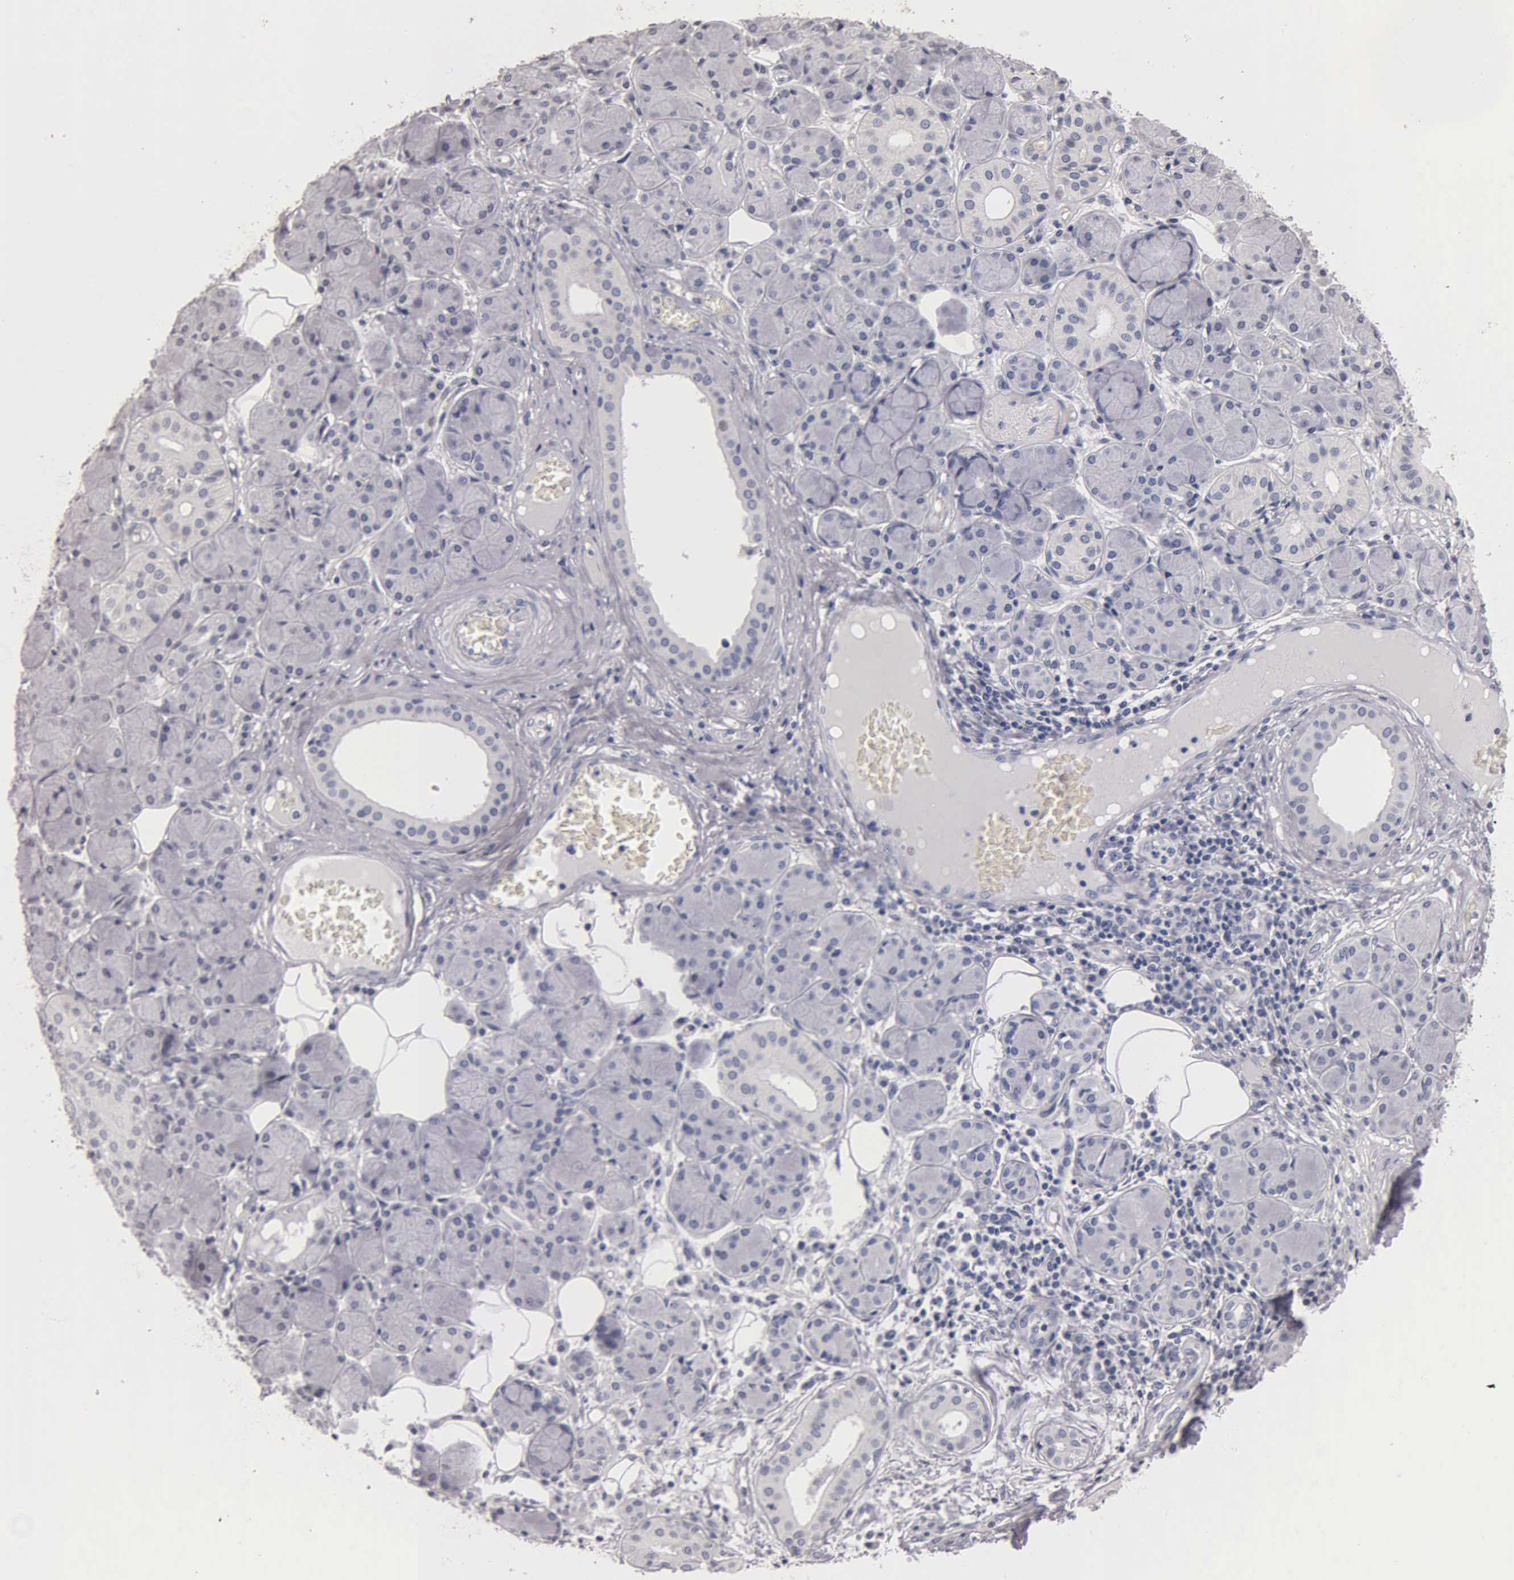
{"staining": {"intensity": "negative", "quantity": "none", "location": "none"}, "tissue": "salivary gland", "cell_type": "Glandular cells", "image_type": "normal", "snomed": [{"axis": "morphology", "description": "Normal tissue, NOS"}, {"axis": "topography", "description": "Salivary gland"}], "caption": "The photomicrograph shows no significant staining in glandular cells of salivary gland. The staining is performed using DAB (3,3'-diaminobenzidine) brown chromogen with nuclei counter-stained in using hematoxylin.", "gene": "SST", "patient": {"sex": "male", "age": 54}}